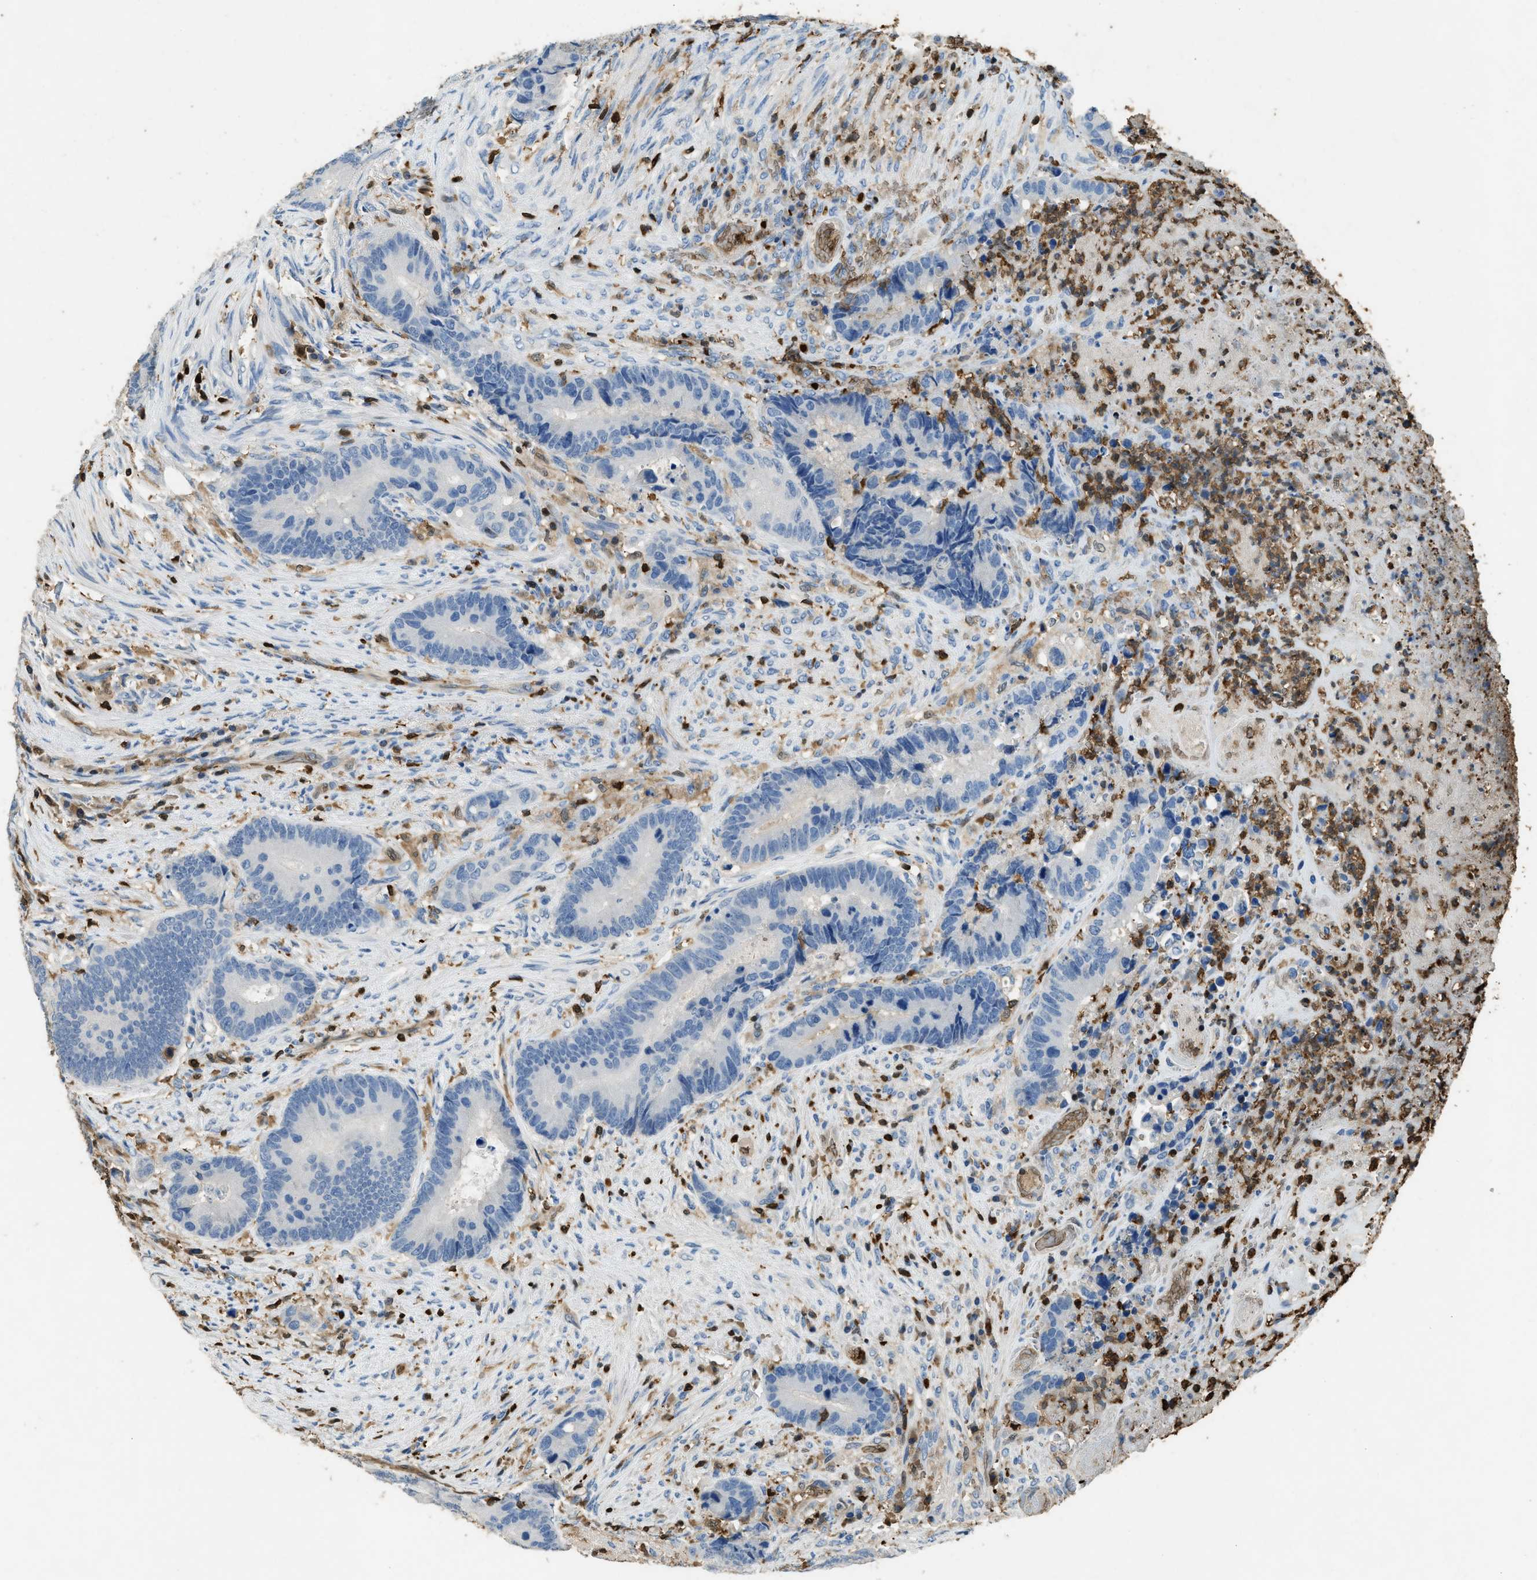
{"staining": {"intensity": "negative", "quantity": "none", "location": "none"}, "tissue": "colorectal cancer", "cell_type": "Tumor cells", "image_type": "cancer", "snomed": [{"axis": "morphology", "description": "Adenocarcinoma, NOS"}, {"axis": "topography", "description": "Rectum"}], "caption": "This is an immunohistochemistry (IHC) image of human adenocarcinoma (colorectal). There is no positivity in tumor cells.", "gene": "ARHGDIB", "patient": {"sex": "female", "age": 89}}